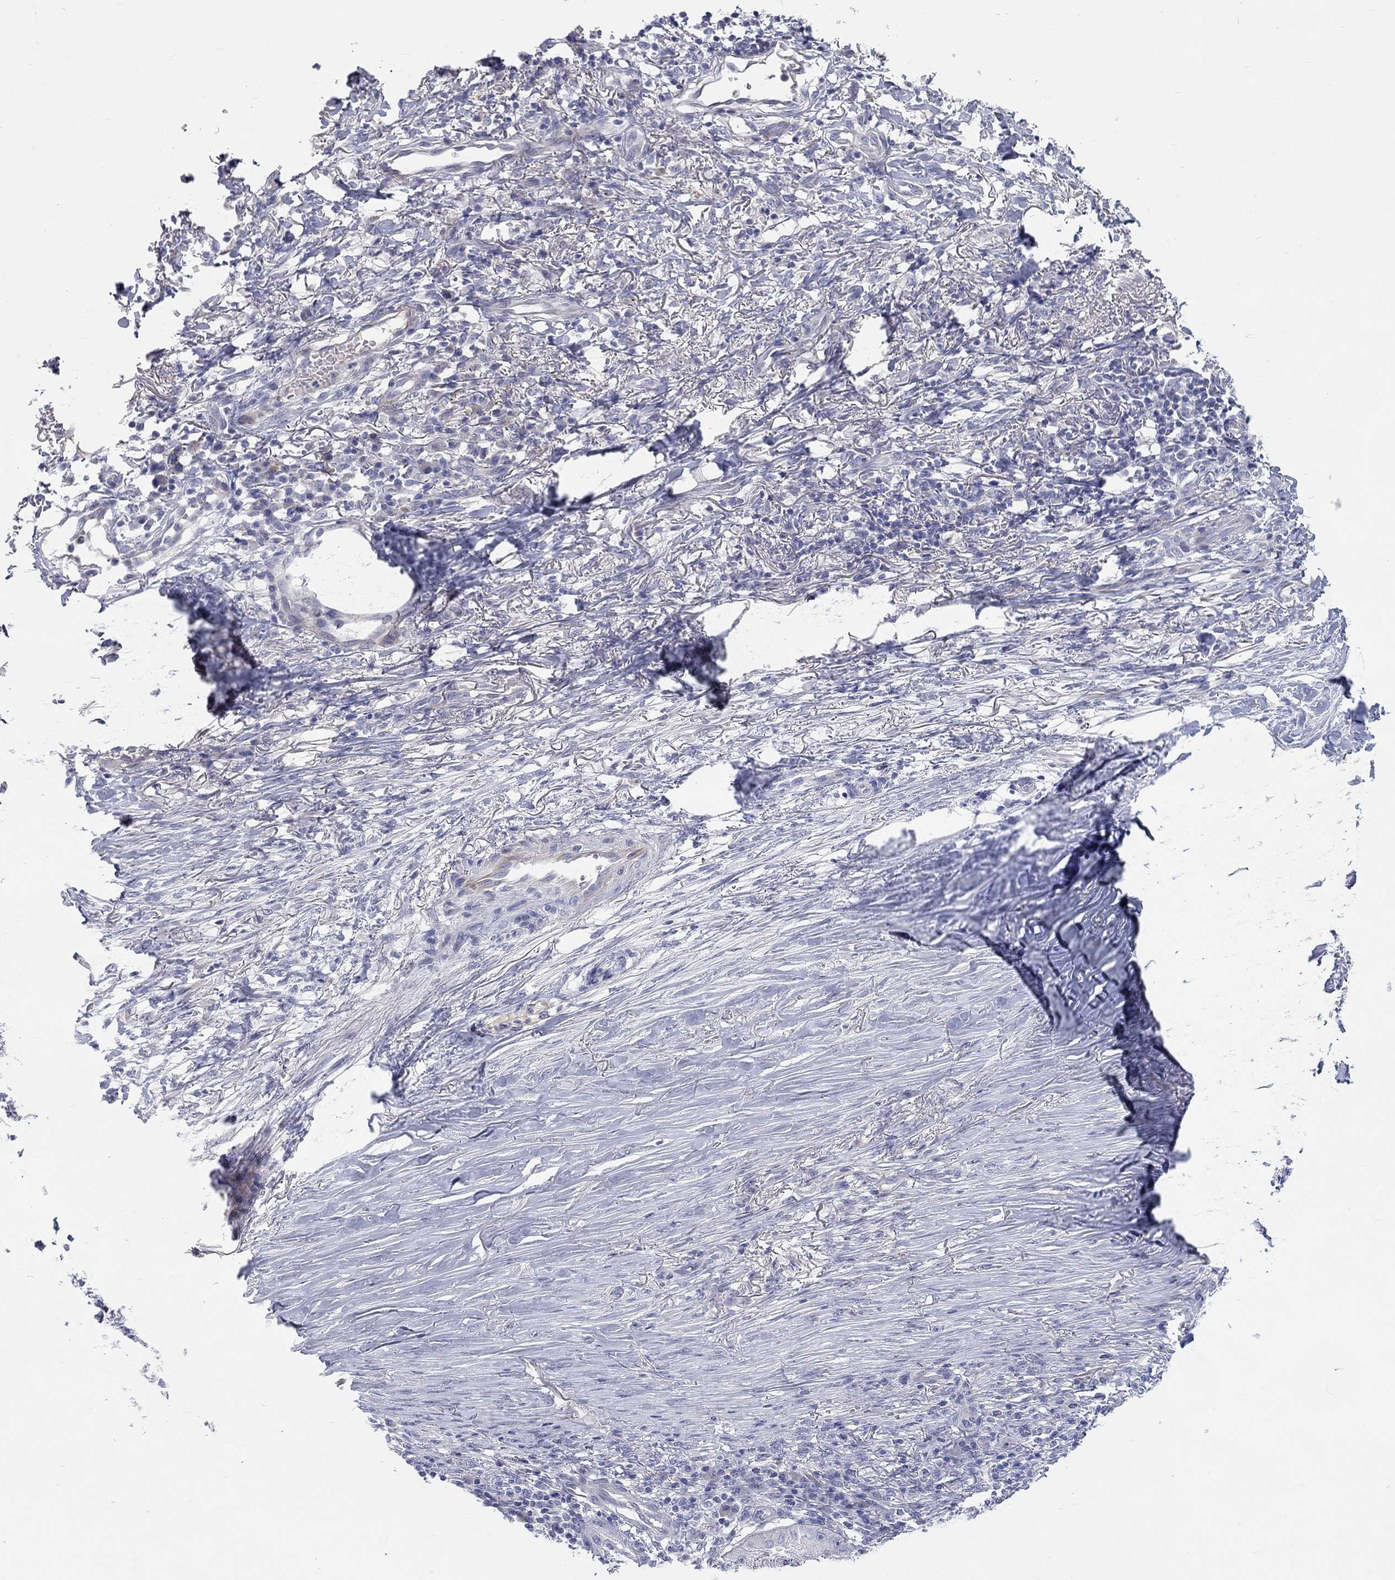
{"staining": {"intensity": "negative", "quantity": "none", "location": "none"}, "tissue": "skin cancer", "cell_type": "Tumor cells", "image_type": "cancer", "snomed": [{"axis": "morphology", "description": "Squamous cell carcinoma, NOS"}, {"axis": "topography", "description": "Skin"}], "caption": "Immunohistochemical staining of skin cancer (squamous cell carcinoma) reveals no significant expression in tumor cells.", "gene": "ST7L", "patient": {"sex": "male", "age": 70}}